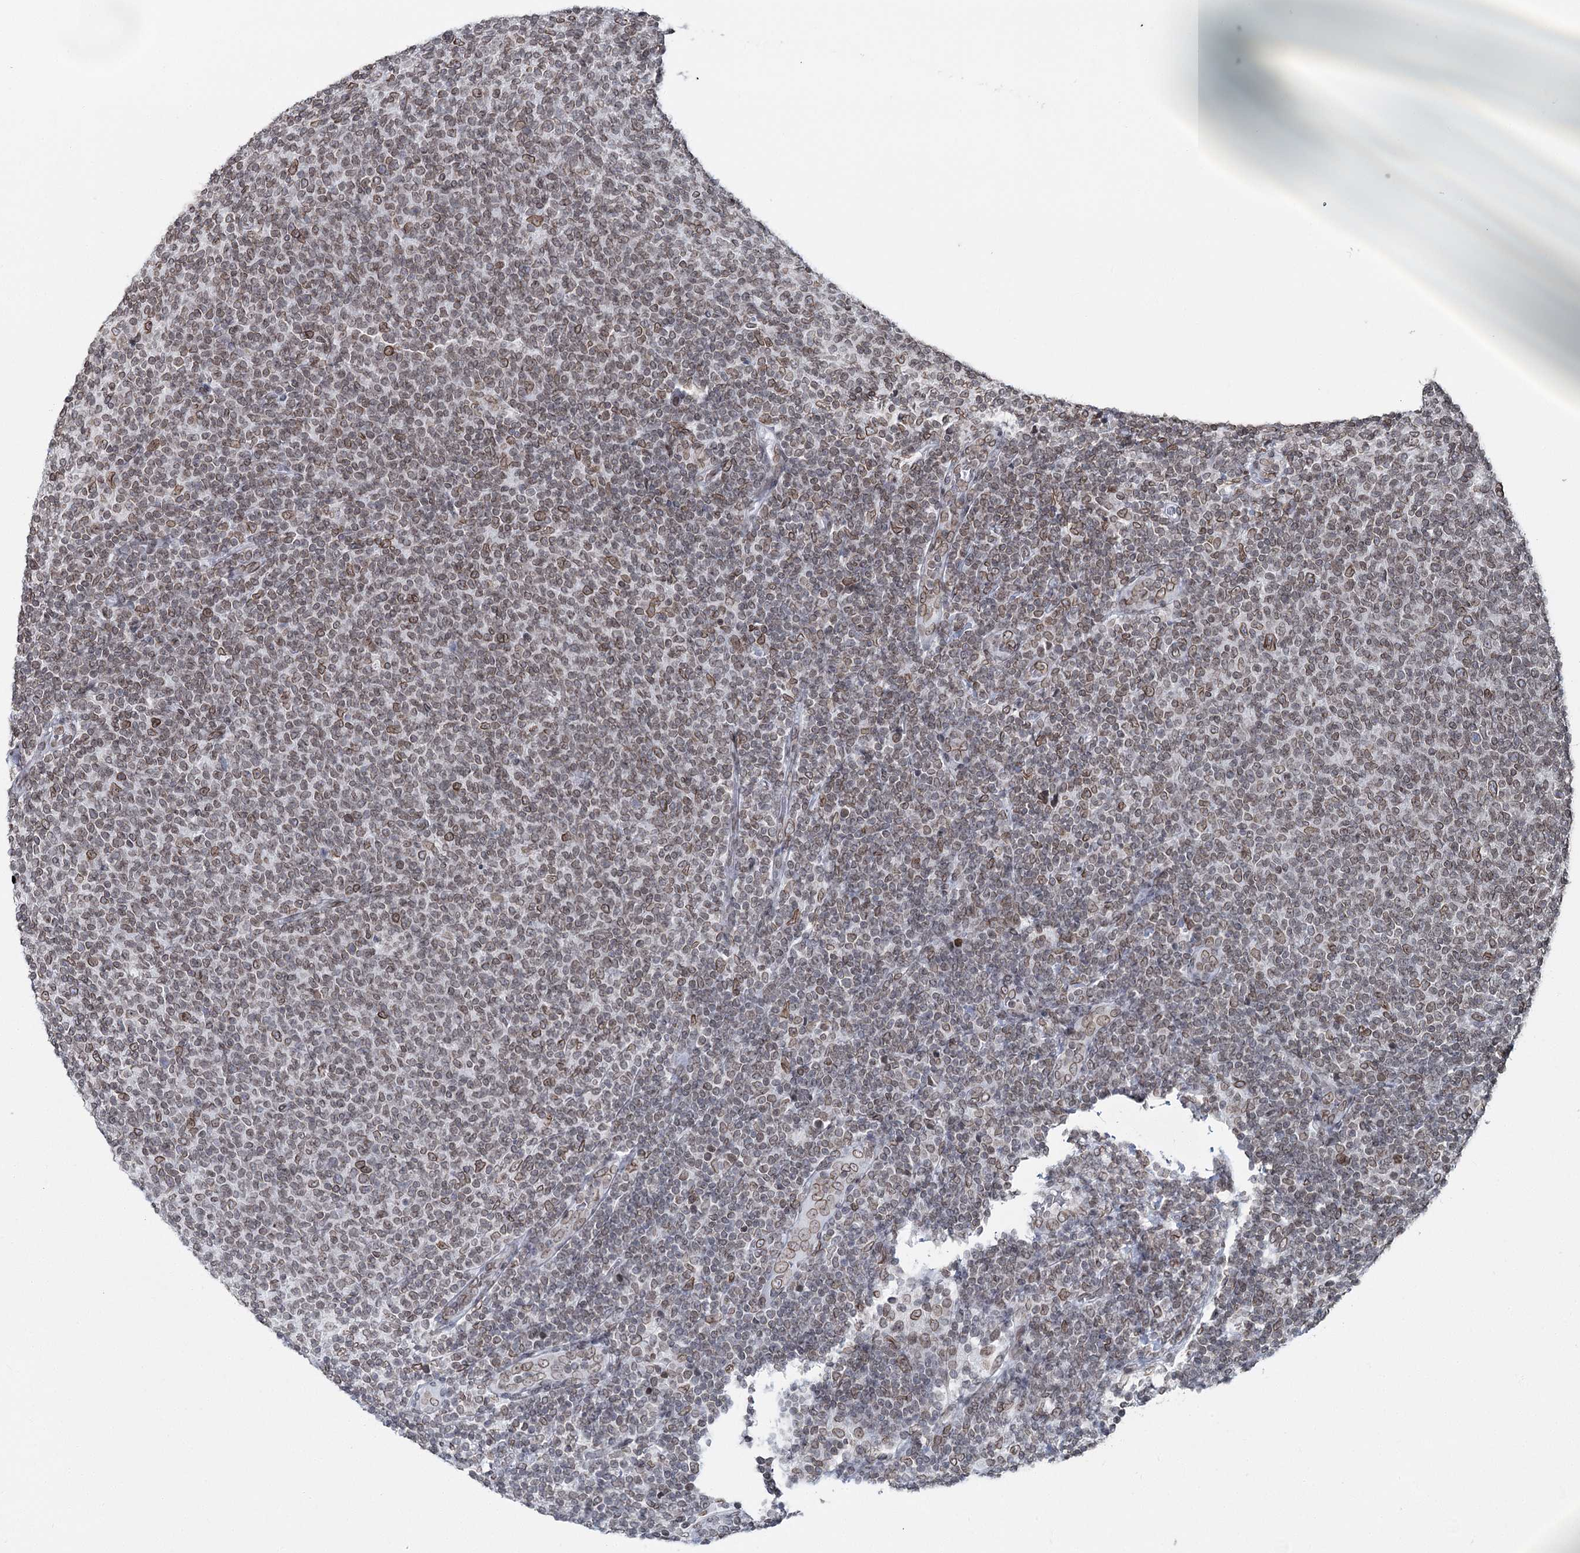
{"staining": {"intensity": "weak", "quantity": "25%-75%", "location": "cytoplasmic/membranous,nuclear"}, "tissue": "lymphoma", "cell_type": "Tumor cells", "image_type": "cancer", "snomed": [{"axis": "morphology", "description": "Malignant lymphoma, non-Hodgkin's type, Low grade"}, {"axis": "topography", "description": "Lymph node"}], "caption": "The histopathology image displays a brown stain indicating the presence of a protein in the cytoplasmic/membranous and nuclear of tumor cells in lymphoma.", "gene": "KIAA0930", "patient": {"sex": "male", "age": 66}}